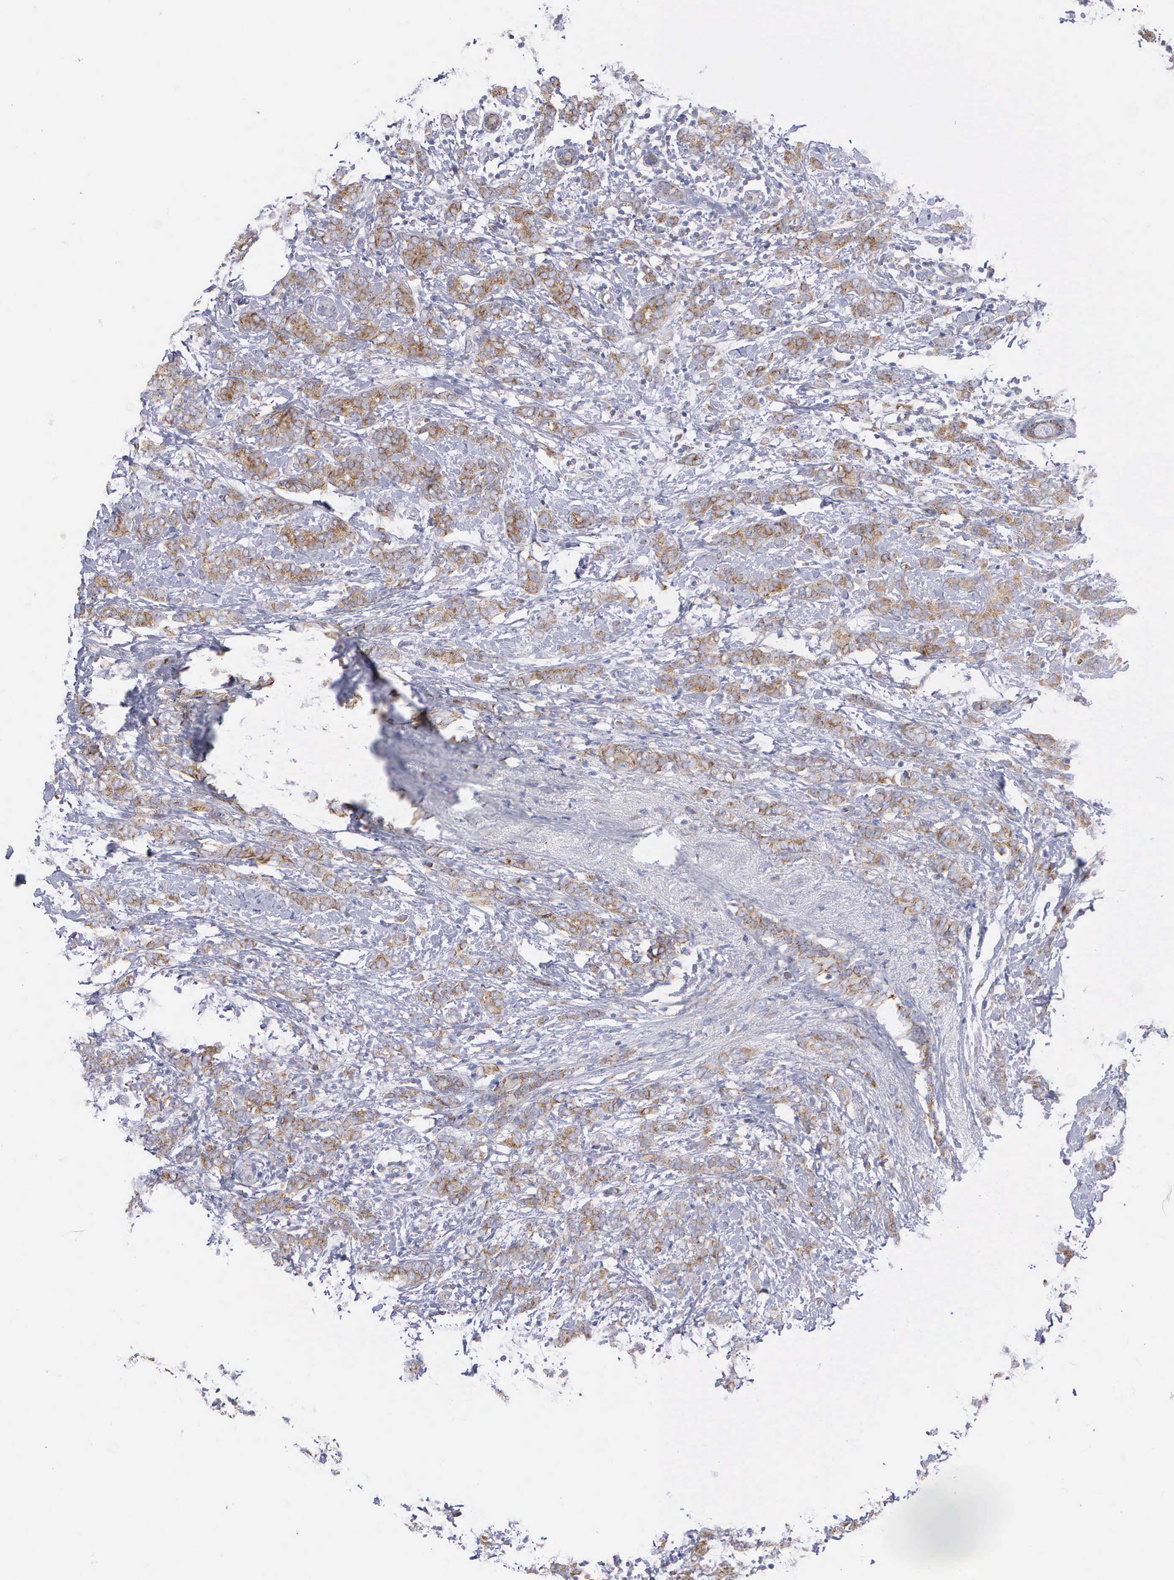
{"staining": {"intensity": "moderate", "quantity": "25%-75%", "location": "cytoplasmic/membranous"}, "tissue": "breast cancer", "cell_type": "Tumor cells", "image_type": "cancer", "snomed": [{"axis": "morphology", "description": "Duct carcinoma"}, {"axis": "topography", "description": "Breast"}], "caption": "This histopathology image reveals breast cancer stained with immunohistochemistry (IHC) to label a protein in brown. The cytoplasmic/membranous of tumor cells show moderate positivity for the protein. Nuclei are counter-stained blue.", "gene": "APOOL", "patient": {"sex": "female", "age": 53}}